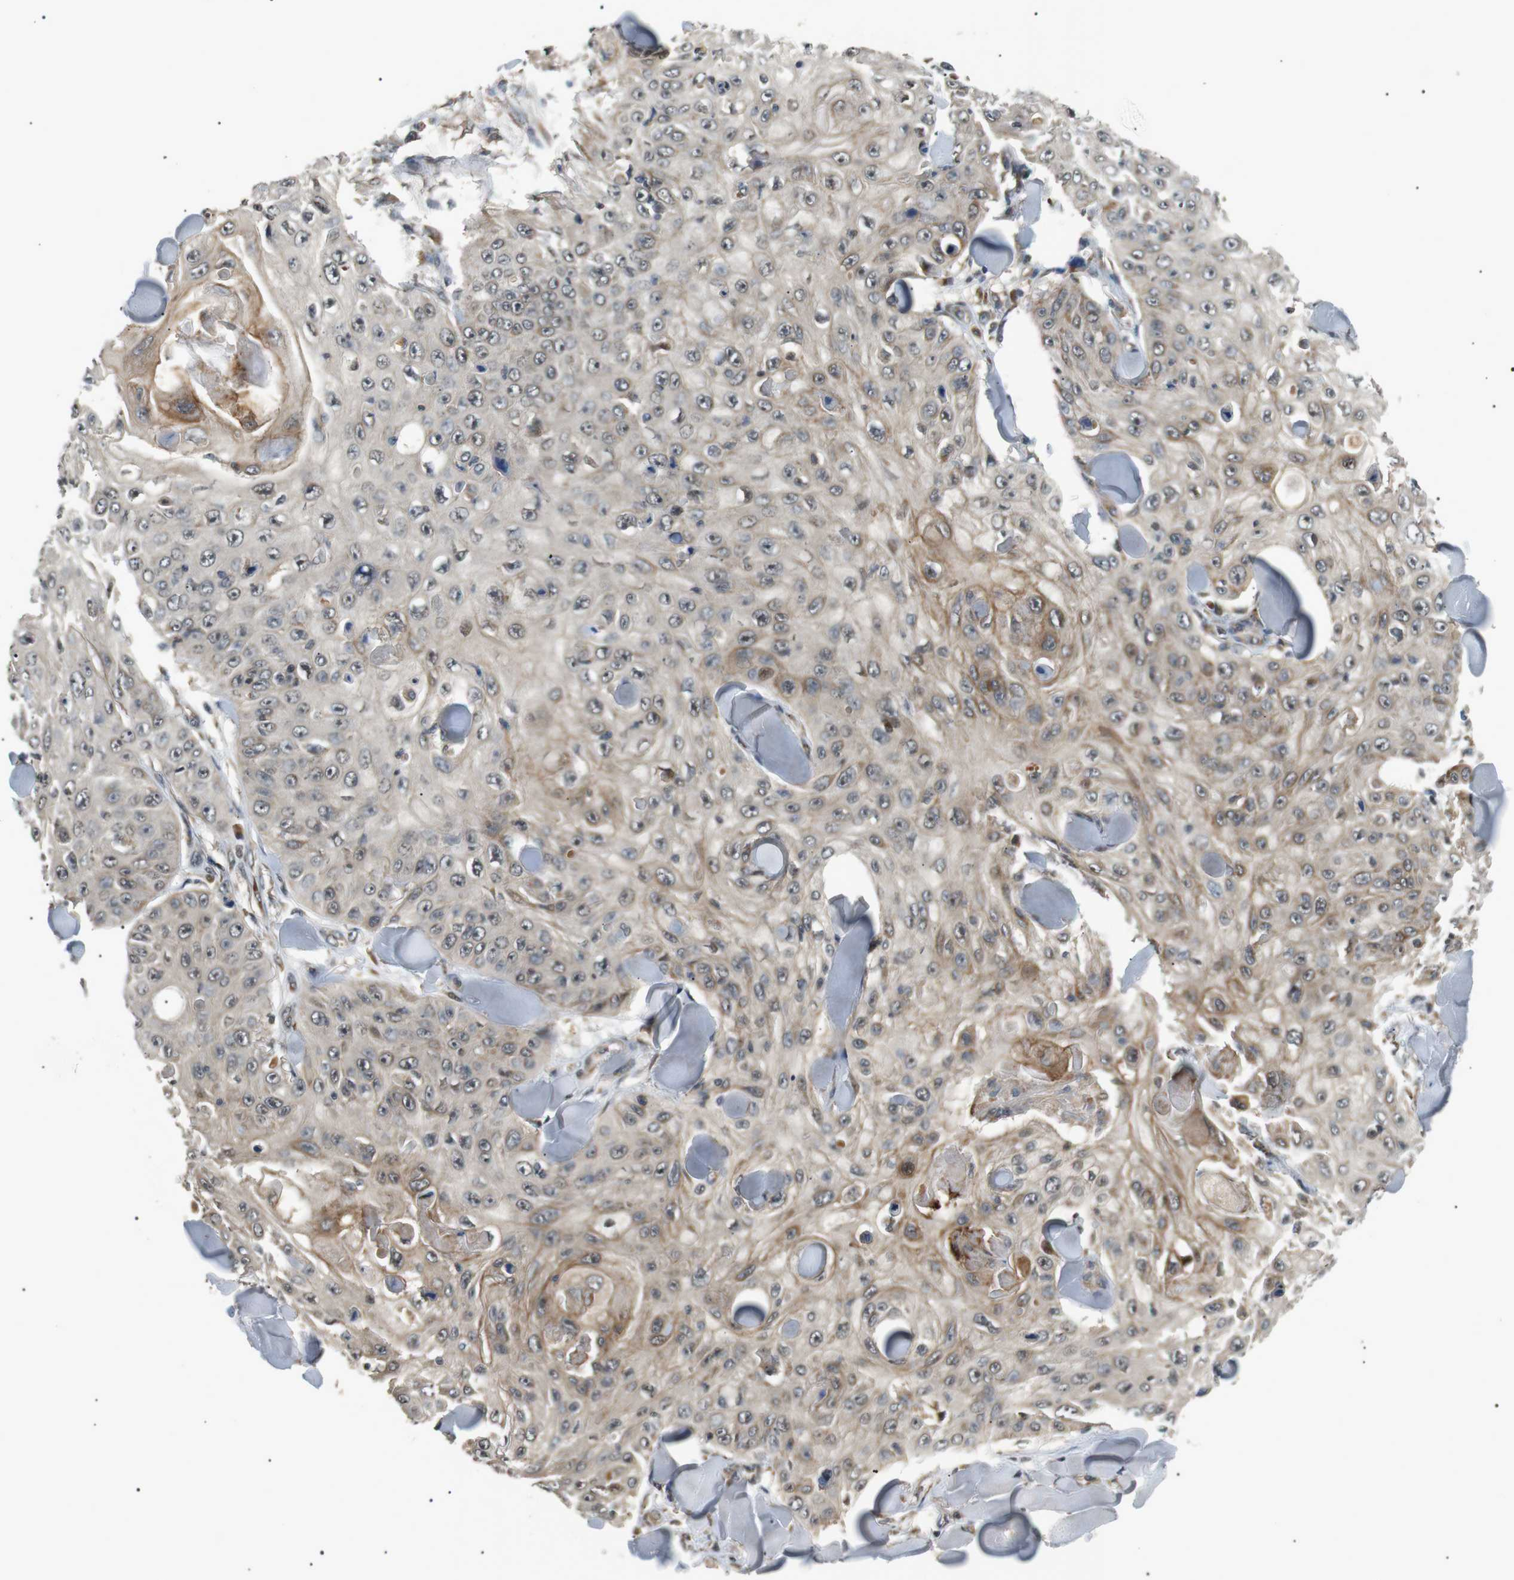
{"staining": {"intensity": "weak", "quantity": "<25%", "location": "cytoplasmic/membranous"}, "tissue": "skin cancer", "cell_type": "Tumor cells", "image_type": "cancer", "snomed": [{"axis": "morphology", "description": "Squamous cell carcinoma, NOS"}, {"axis": "topography", "description": "Skin"}], "caption": "Immunohistochemical staining of human squamous cell carcinoma (skin) reveals no significant staining in tumor cells.", "gene": "HSPA13", "patient": {"sex": "male", "age": 86}}